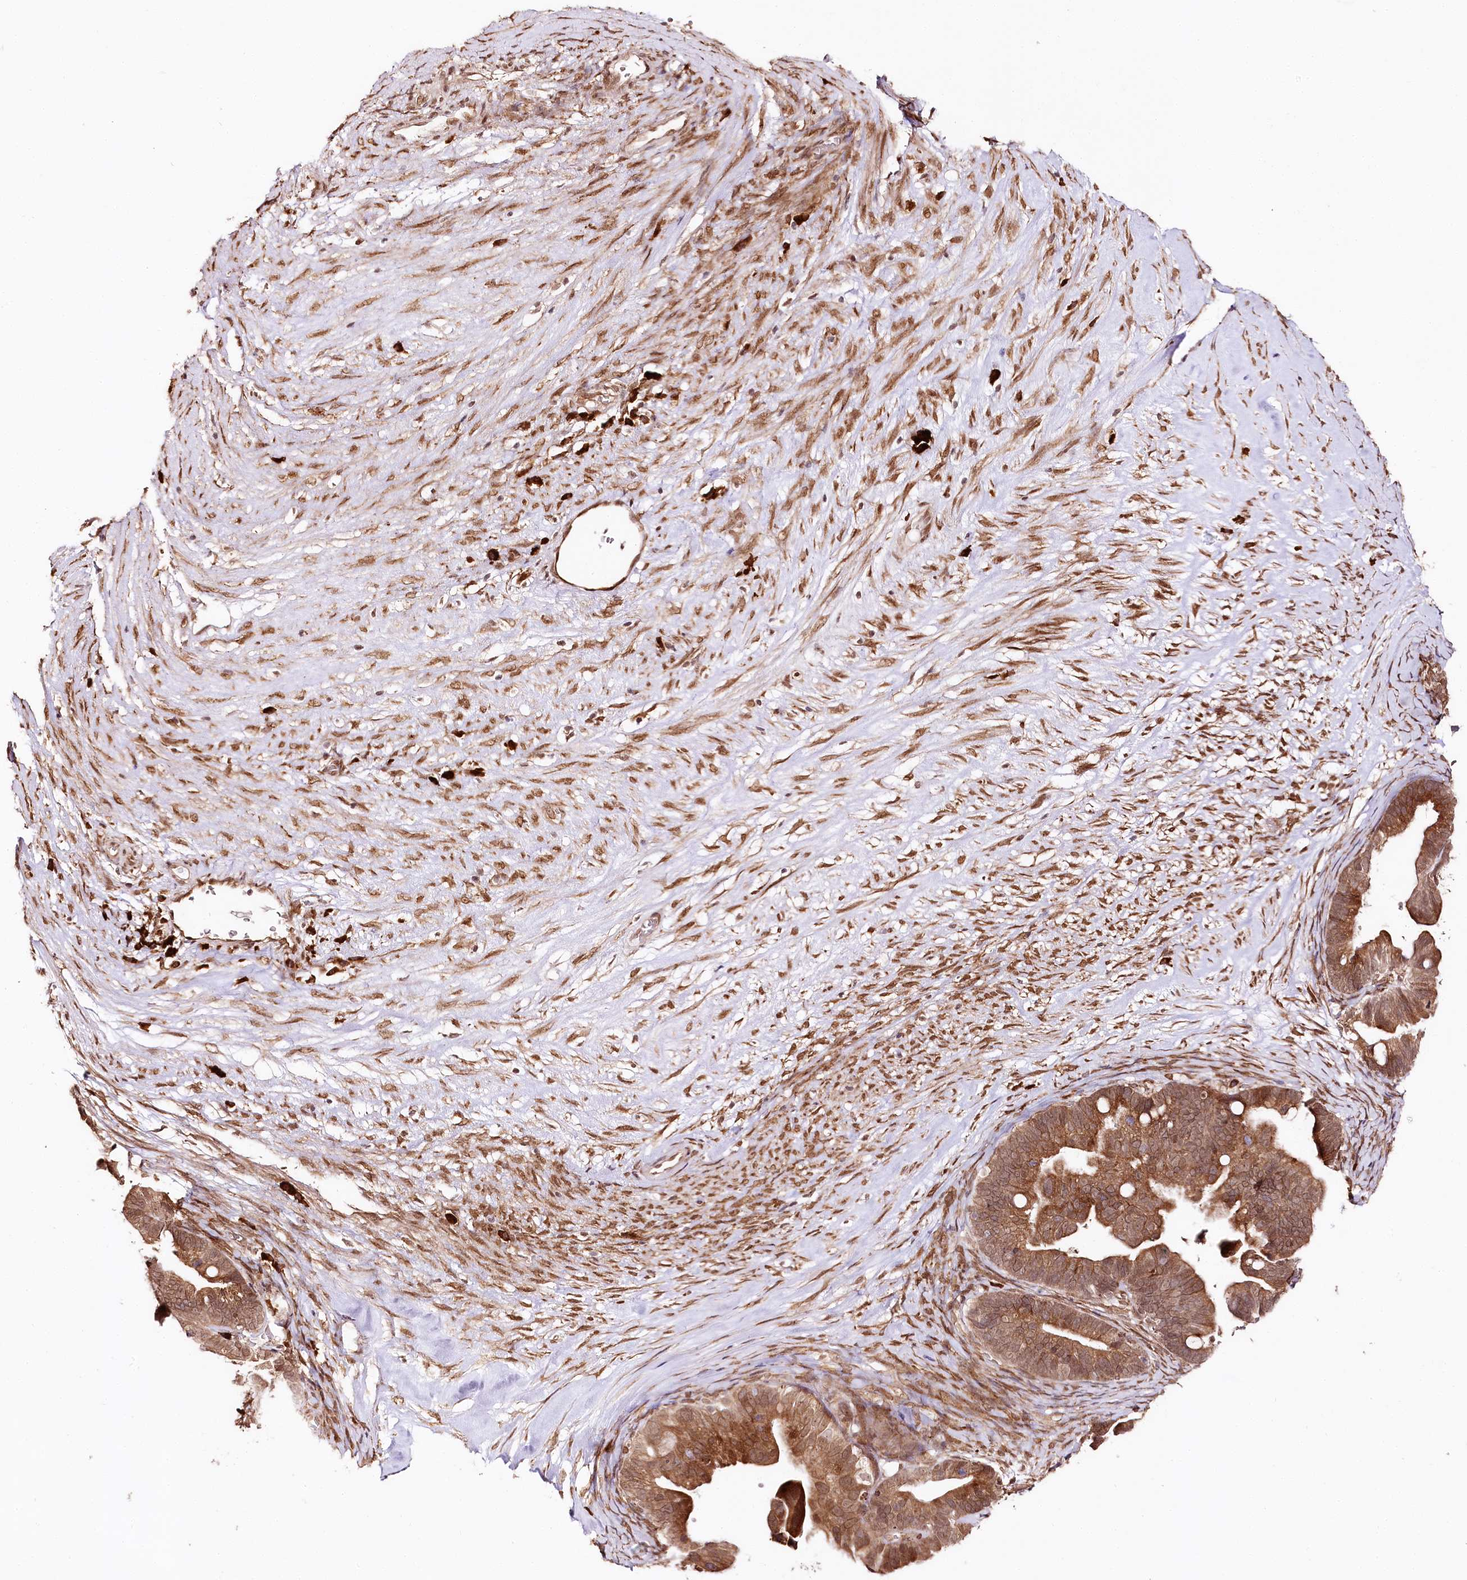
{"staining": {"intensity": "moderate", "quantity": ">75%", "location": "cytoplasmic/membranous,nuclear"}, "tissue": "ovarian cancer", "cell_type": "Tumor cells", "image_type": "cancer", "snomed": [{"axis": "morphology", "description": "Cystadenocarcinoma, serous, NOS"}, {"axis": "topography", "description": "Ovary"}], "caption": "There is medium levels of moderate cytoplasmic/membranous and nuclear staining in tumor cells of ovarian cancer, as demonstrated by immunohistochemical staining (brown color).", "gene": "ENSG00000144785", "patient": {"sex": "female", "age": 56}}